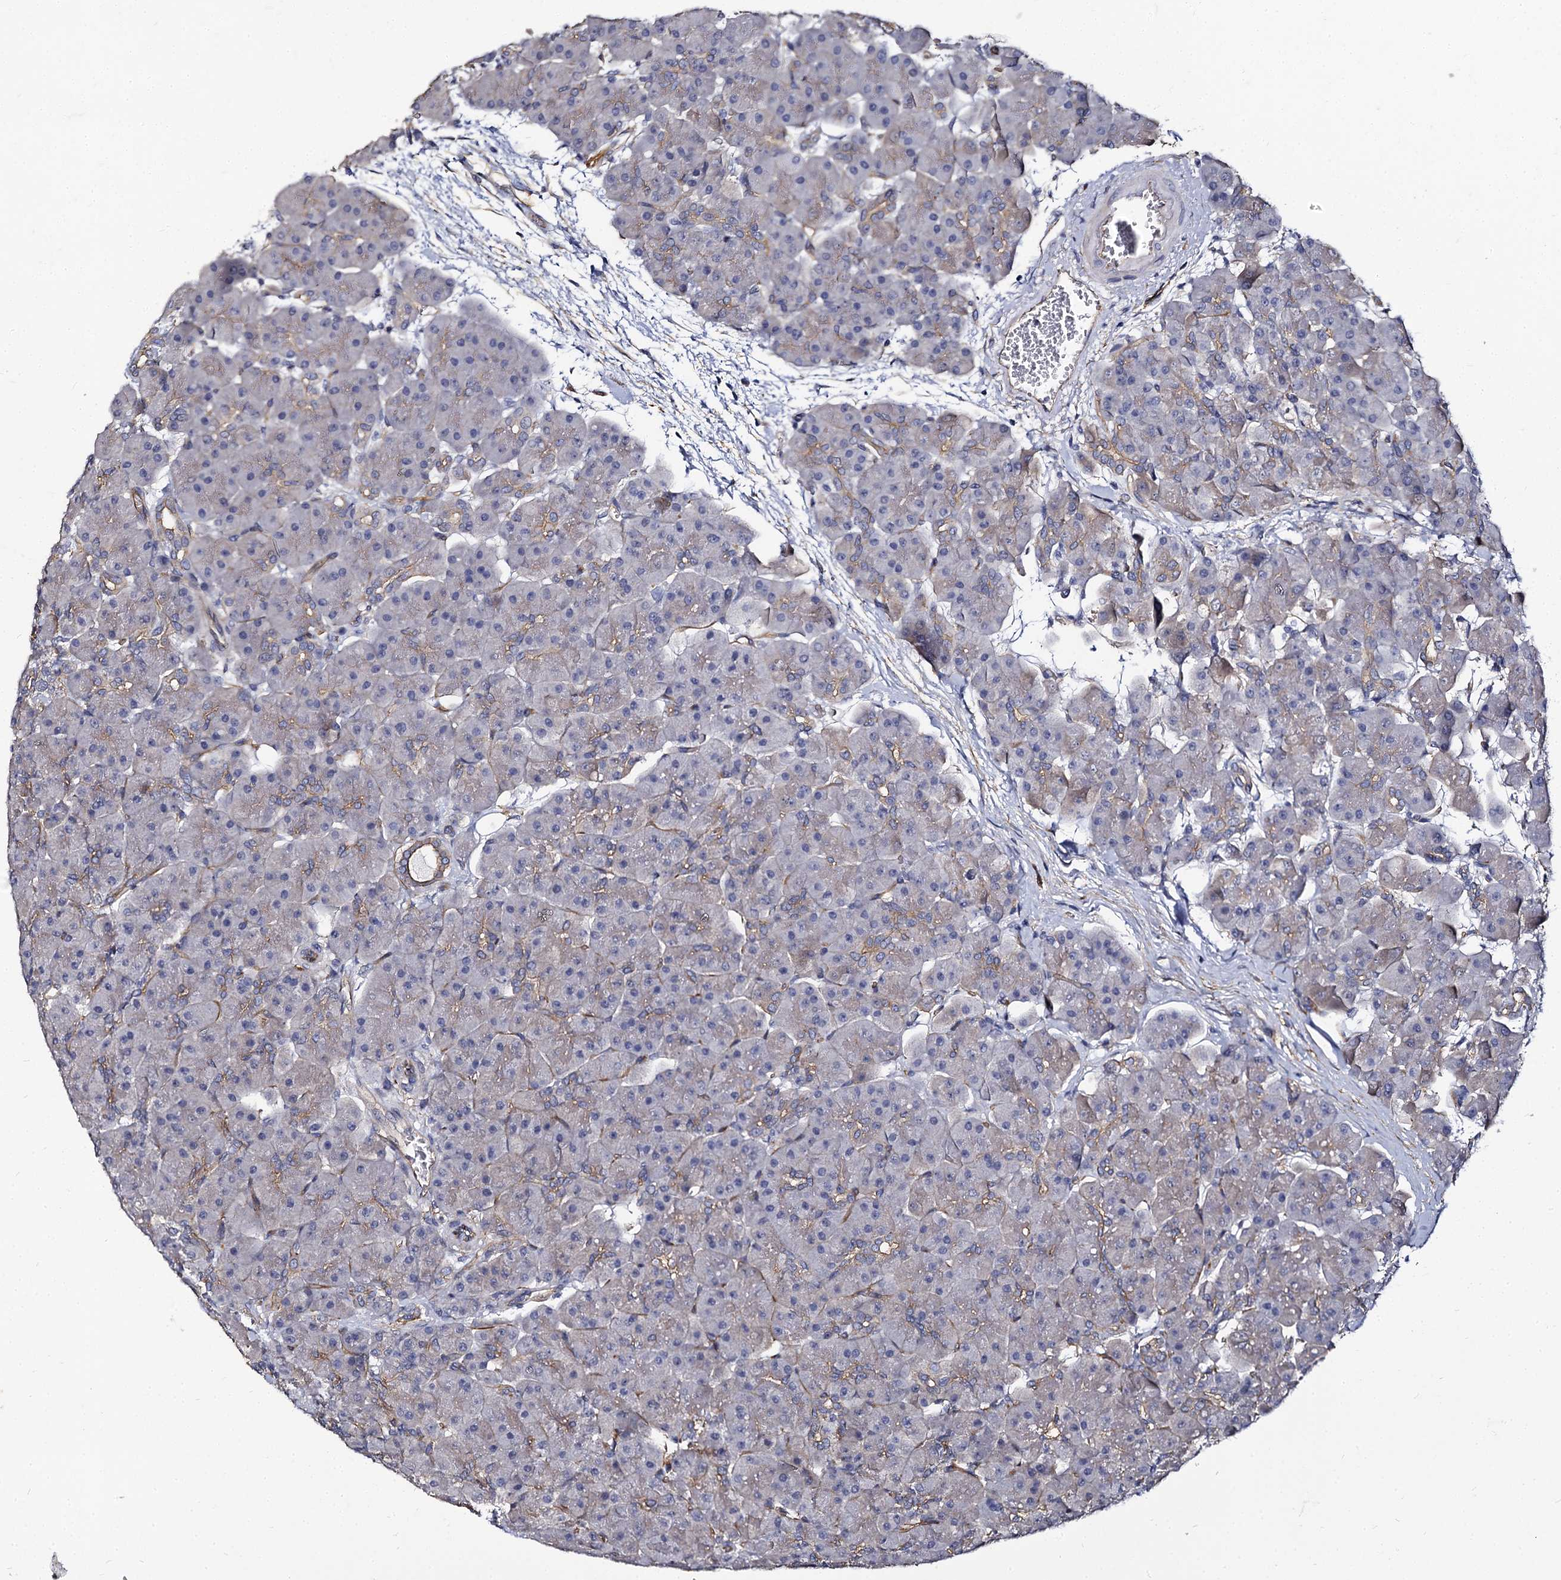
{"staining": {"intensity": "moderate", "quantity": "<25%", "location": "cytoplasmic/membranous"}, "tissue": "pancreas", "cell_type": "Exocrine glandular cells", "image_type": "normal", "snomed": [{"axis": "morphology", "description": "Normal tissue, NOS"}, {"axis": "topography", "description": "Pancreas"}], "caption": "Normal pancreas displays moderate cytoplasmic/membranous expression in approximately <25% of exocrine glandular cells, visualized by immunohistochemistry. (Stains: DAB in brown, nuclei in blue, Microscopy: brightfield microscopy at high magnification).", "gene": "CBFB", "patient": {"sex": "male", "age": 66}}